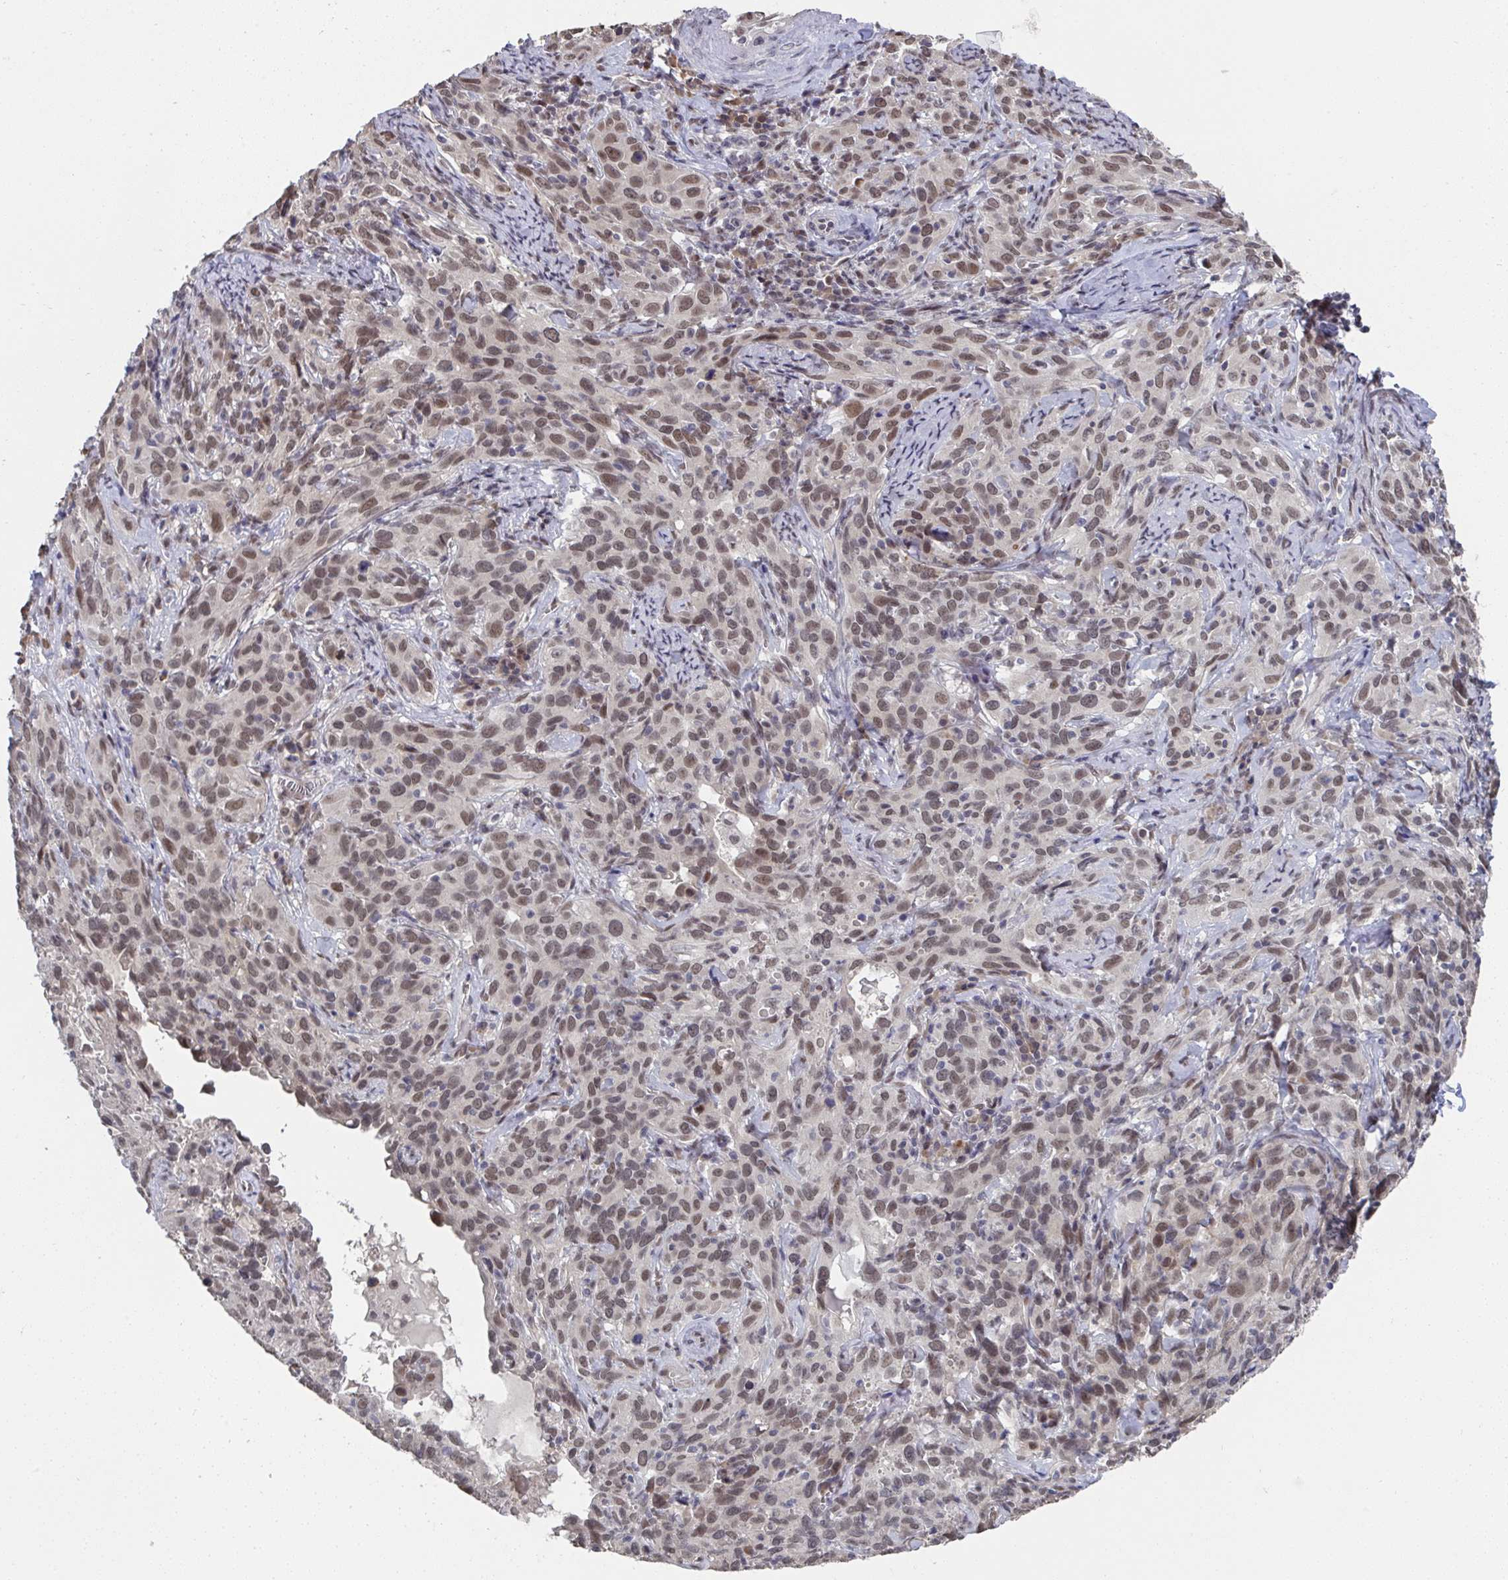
{"staining": {"intensity": "moderate", "quantity": ">75%", "location": "nuclear"}, "tissue": "cervical cancer", "cell_type": "Tumor cells", "image_type": "cancer", "snomed": [{"axis": "morphology", "description": "Squamous cell carcinoma, NOS"}, {"axis": "topography", "description": "Cervix"}], "caption": "Squamous cell carcinoma (cervical) tissue exhibits moderate nuclear positivity in approximately >75% of tumor cells The staining was performed using DAB, with brown indicating positive protein expression. Nuclei are stained blue with hematoxylin.", "gene": "JMJD1C", "patient": {"sex": "female", "age": 51}}